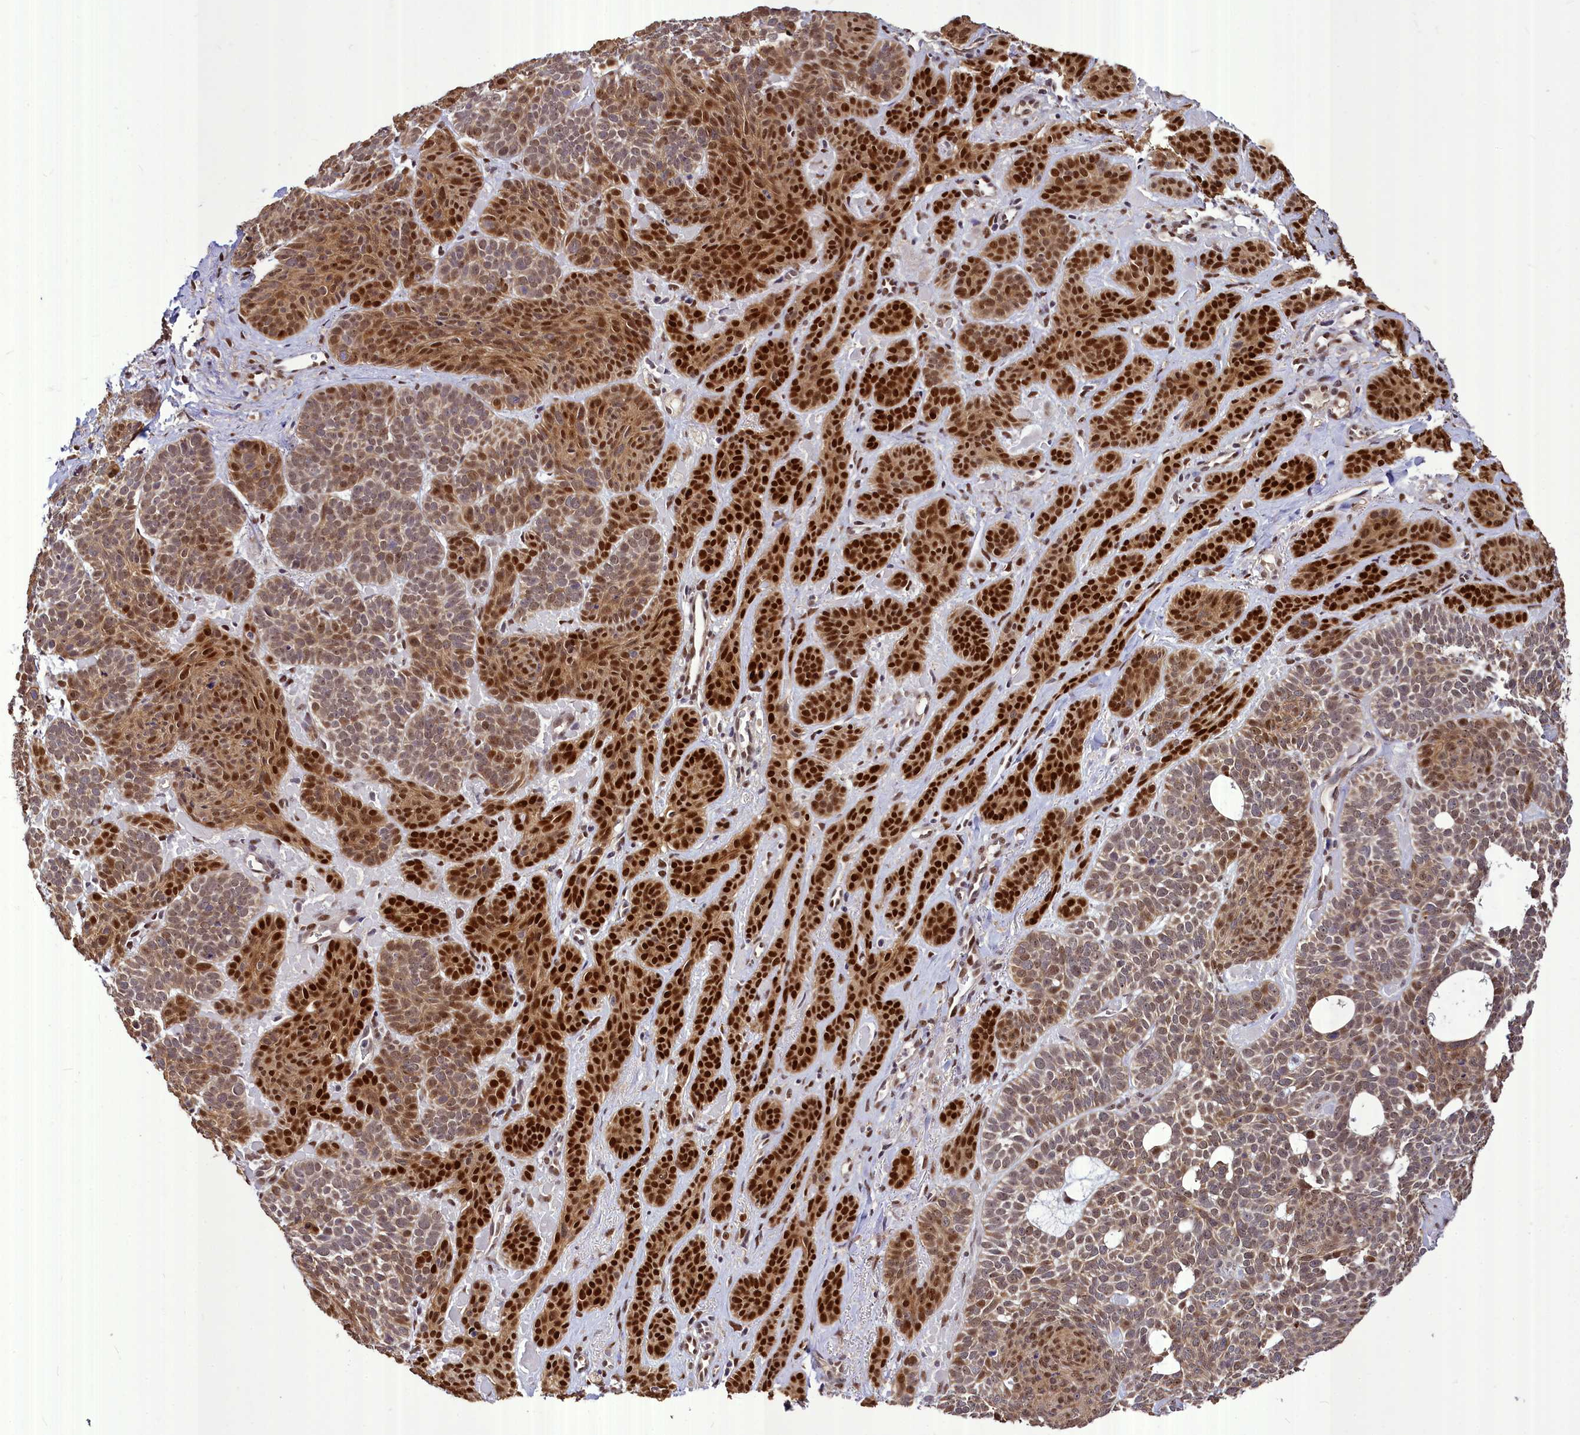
{"staining": {"intensity": "strong", "quantity": ">75%", "location": "cytoplasmic/membranous,nuclear"}, "tissue": "skin cancer", "cell_type": "Tumor cells", "image_type": "cancer", "snomed": [{"axis": "morphology", "description": "Basal cell carcinoma"}, {"axis": "topography", "description": "Skin"}], "caption": "Protein staining by immunohistochemistry (IHC) shows strong cytoplasmic/membranous and nuclear staining in approximately >75% of tumor cells in skin basal cell carcinoma.", "gene": "MAML2", "patient": {"sex": "male", "age": 85}}